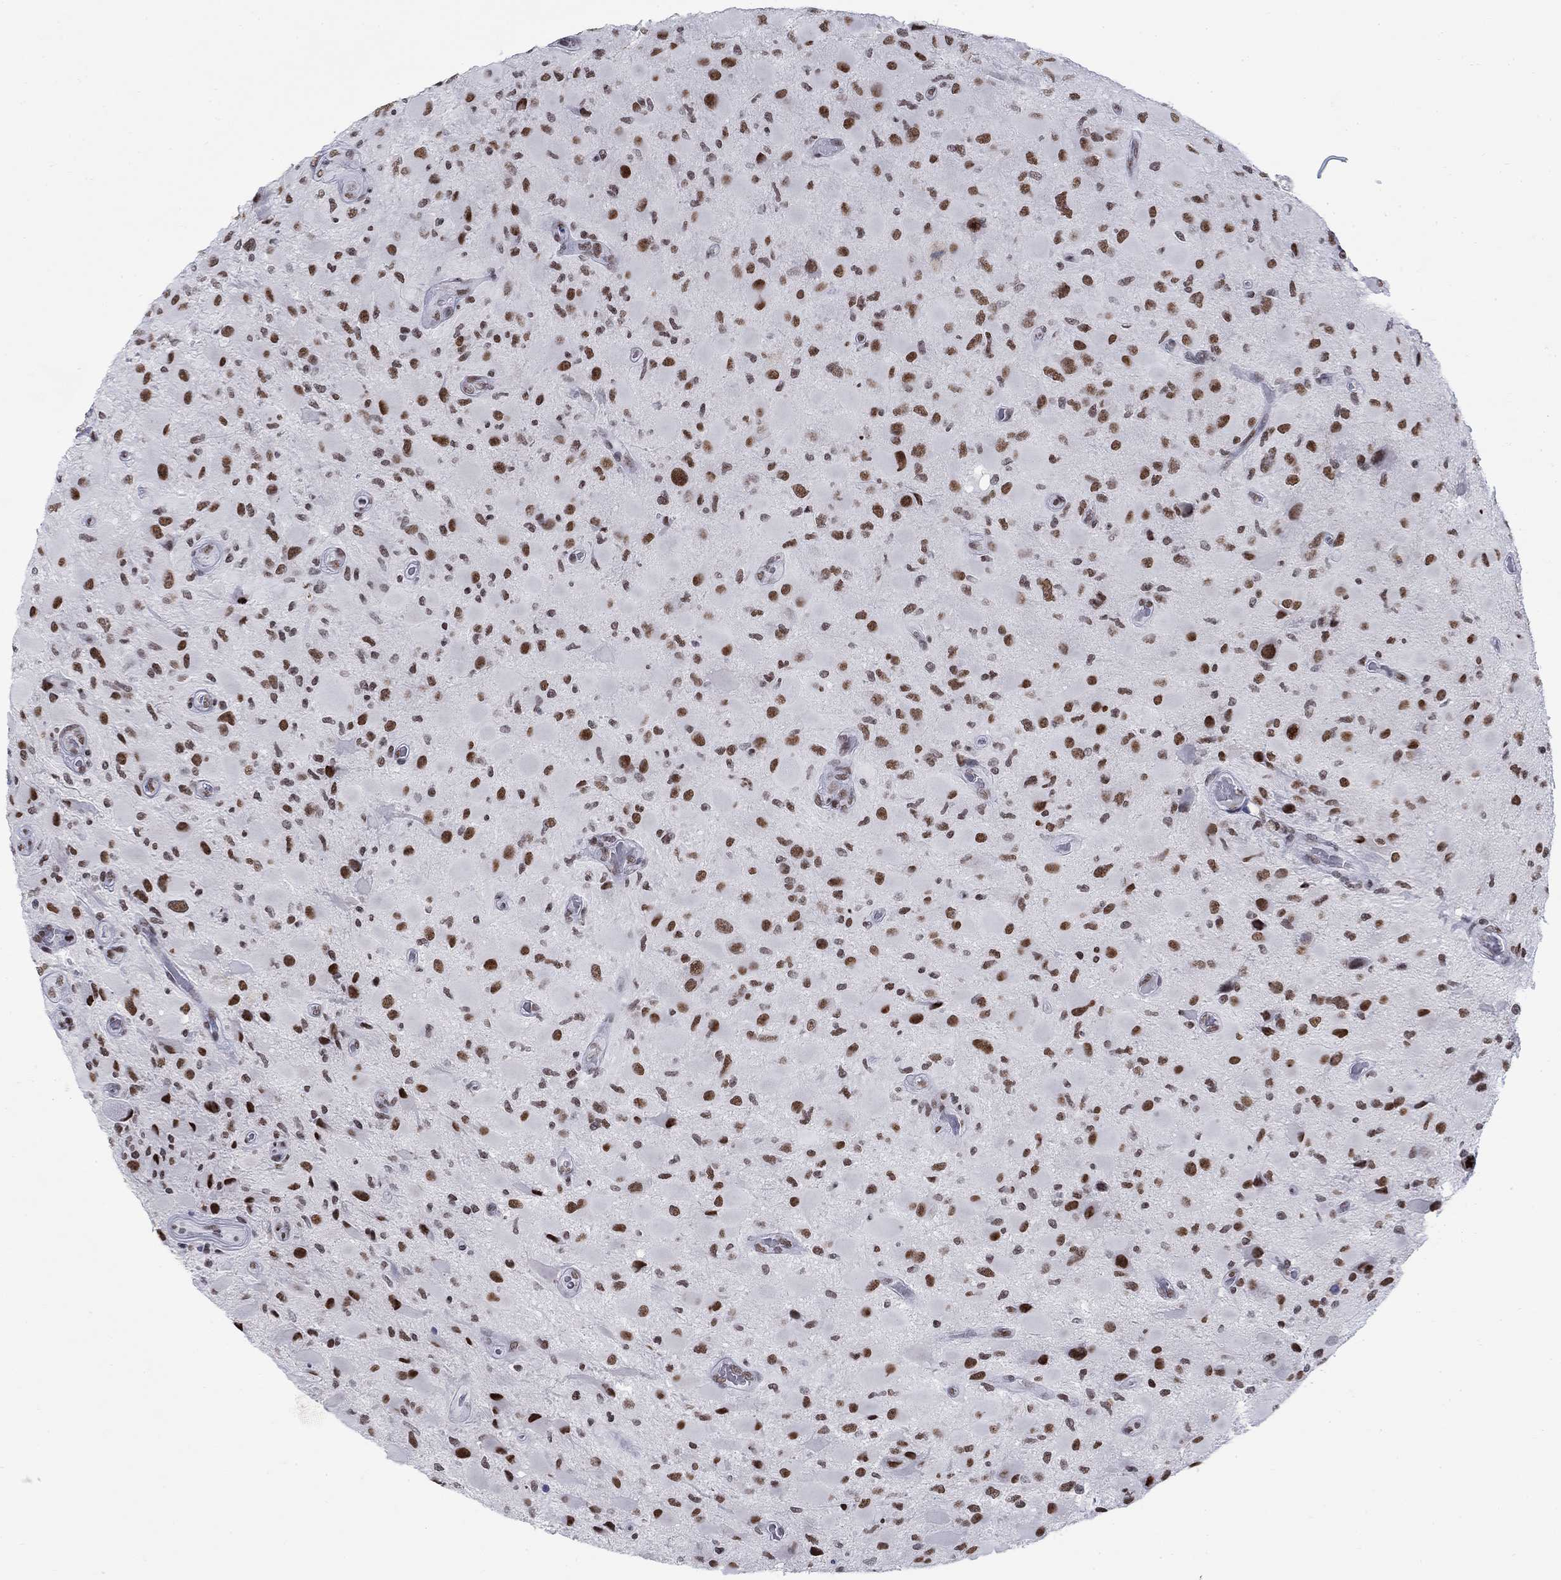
{"staining": {"intensity": "strong", "quantity": ">75%", "location": "nuclear"}, "tissue": "glioma", "cell_type": "Tumor cells", "image_type": "cancer", "snomed": [{"axis": "morphology", "description": "Glioma, malignant, High grade"}, {"axis": "topography", "description": "Cerebral cortex"}], "caption": "Malignant glioma (high-grade) was stained to show a protein in brown. There is high levels of strong nuclear positivity in approximately >75% of tumor cells.", "gene": "NPAS3", "patient": {"sex": "male", "age": 35}}